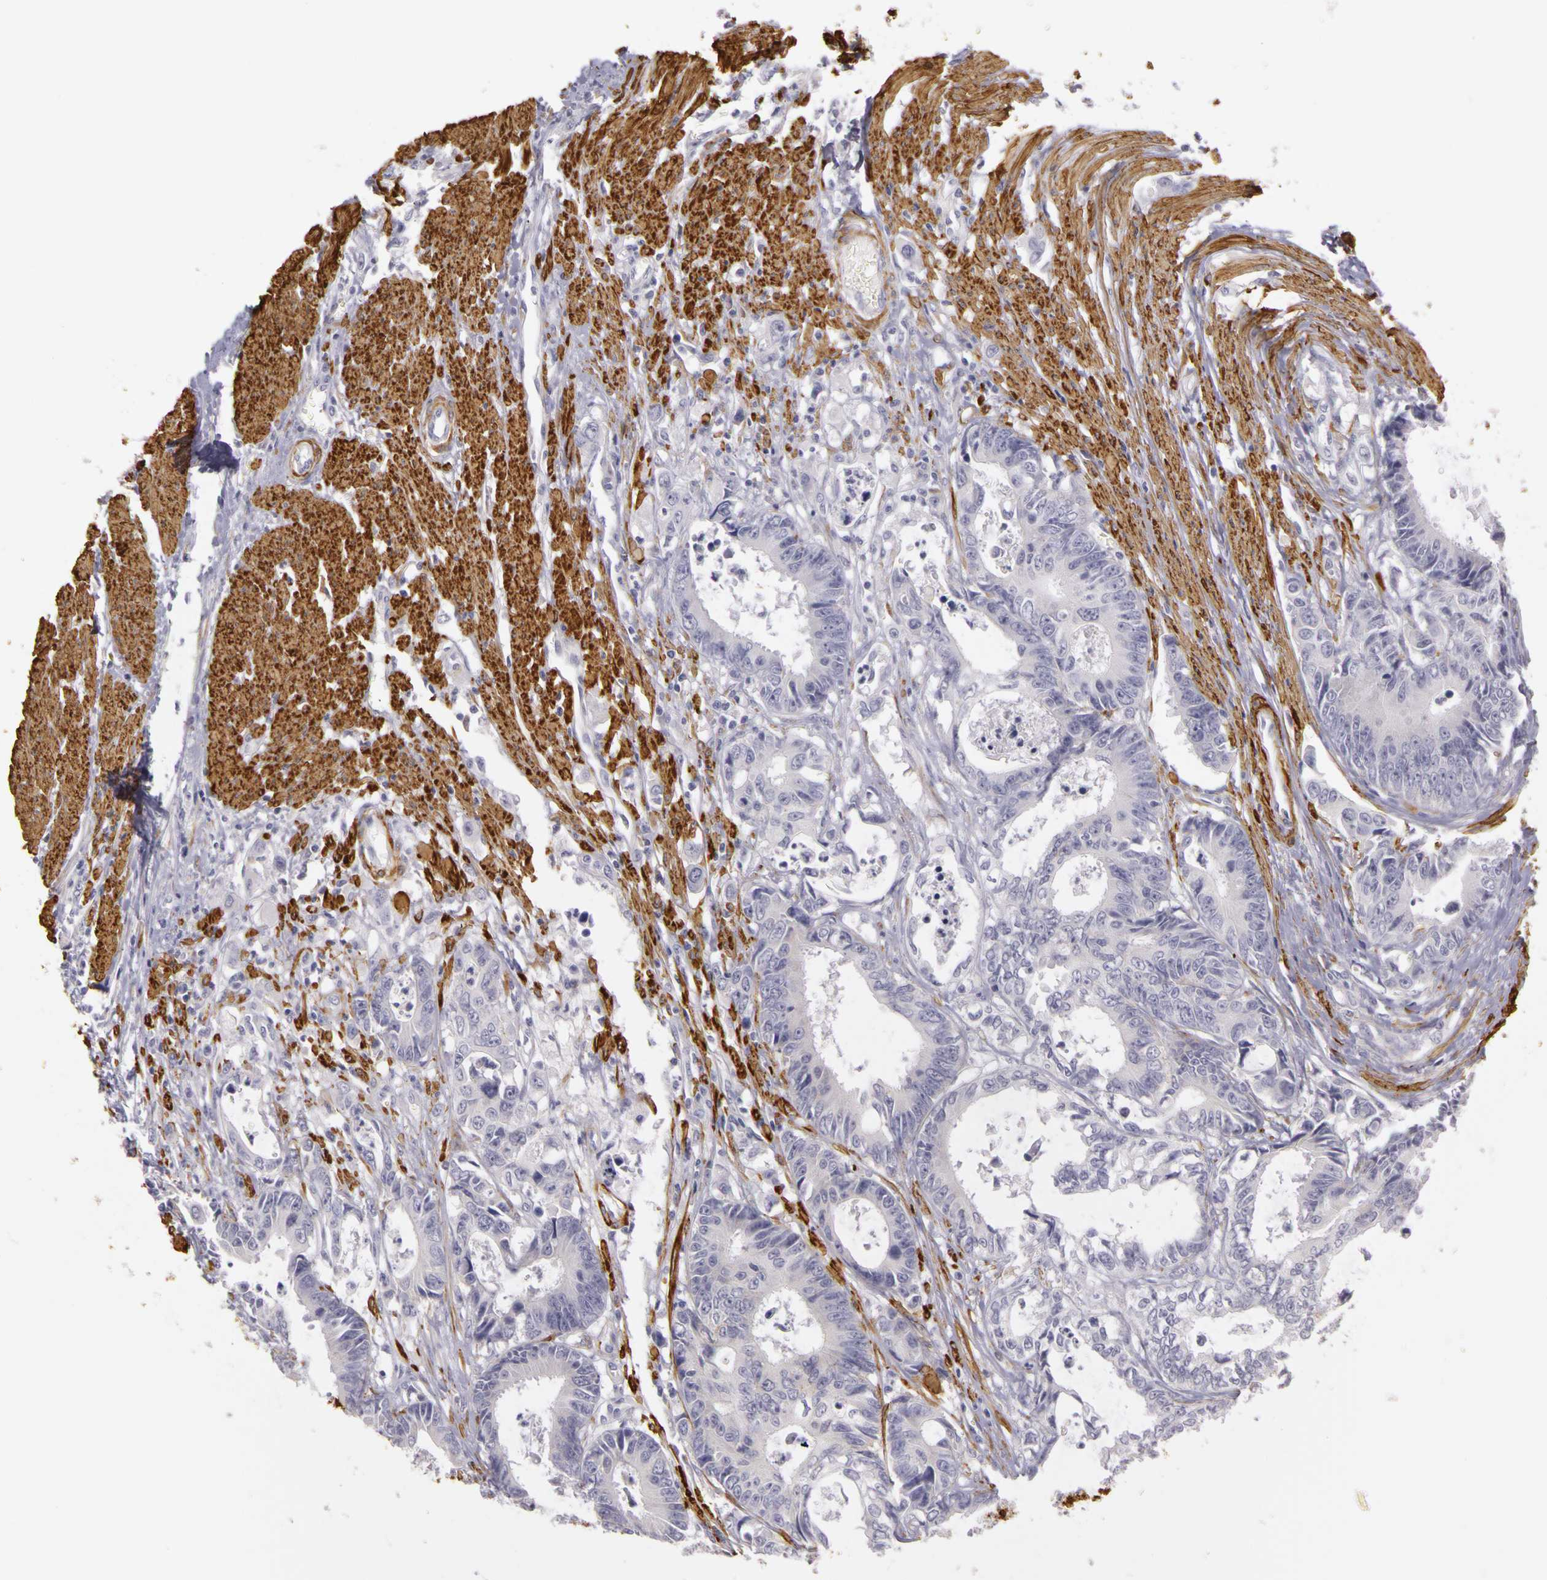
{"staining": {"intensity": "negative", "quantity": "none", "location": "none"}, "tissue": "colorectal cancer", "cell_type": "Tumor cells", "image_type": "cancer", "snomed": [{"axis": "morphology", "description": "Adenocarcinoma, NOS"}, {"axis": "topography", "description": "Rectum"}], "caption": "Human colorectal adenocarcinoma stained for a protein using IHC demonstrates no positivity in tumor cells.", "gene": "CNTN2", "patient": {"sex": "female", "age": 98}}